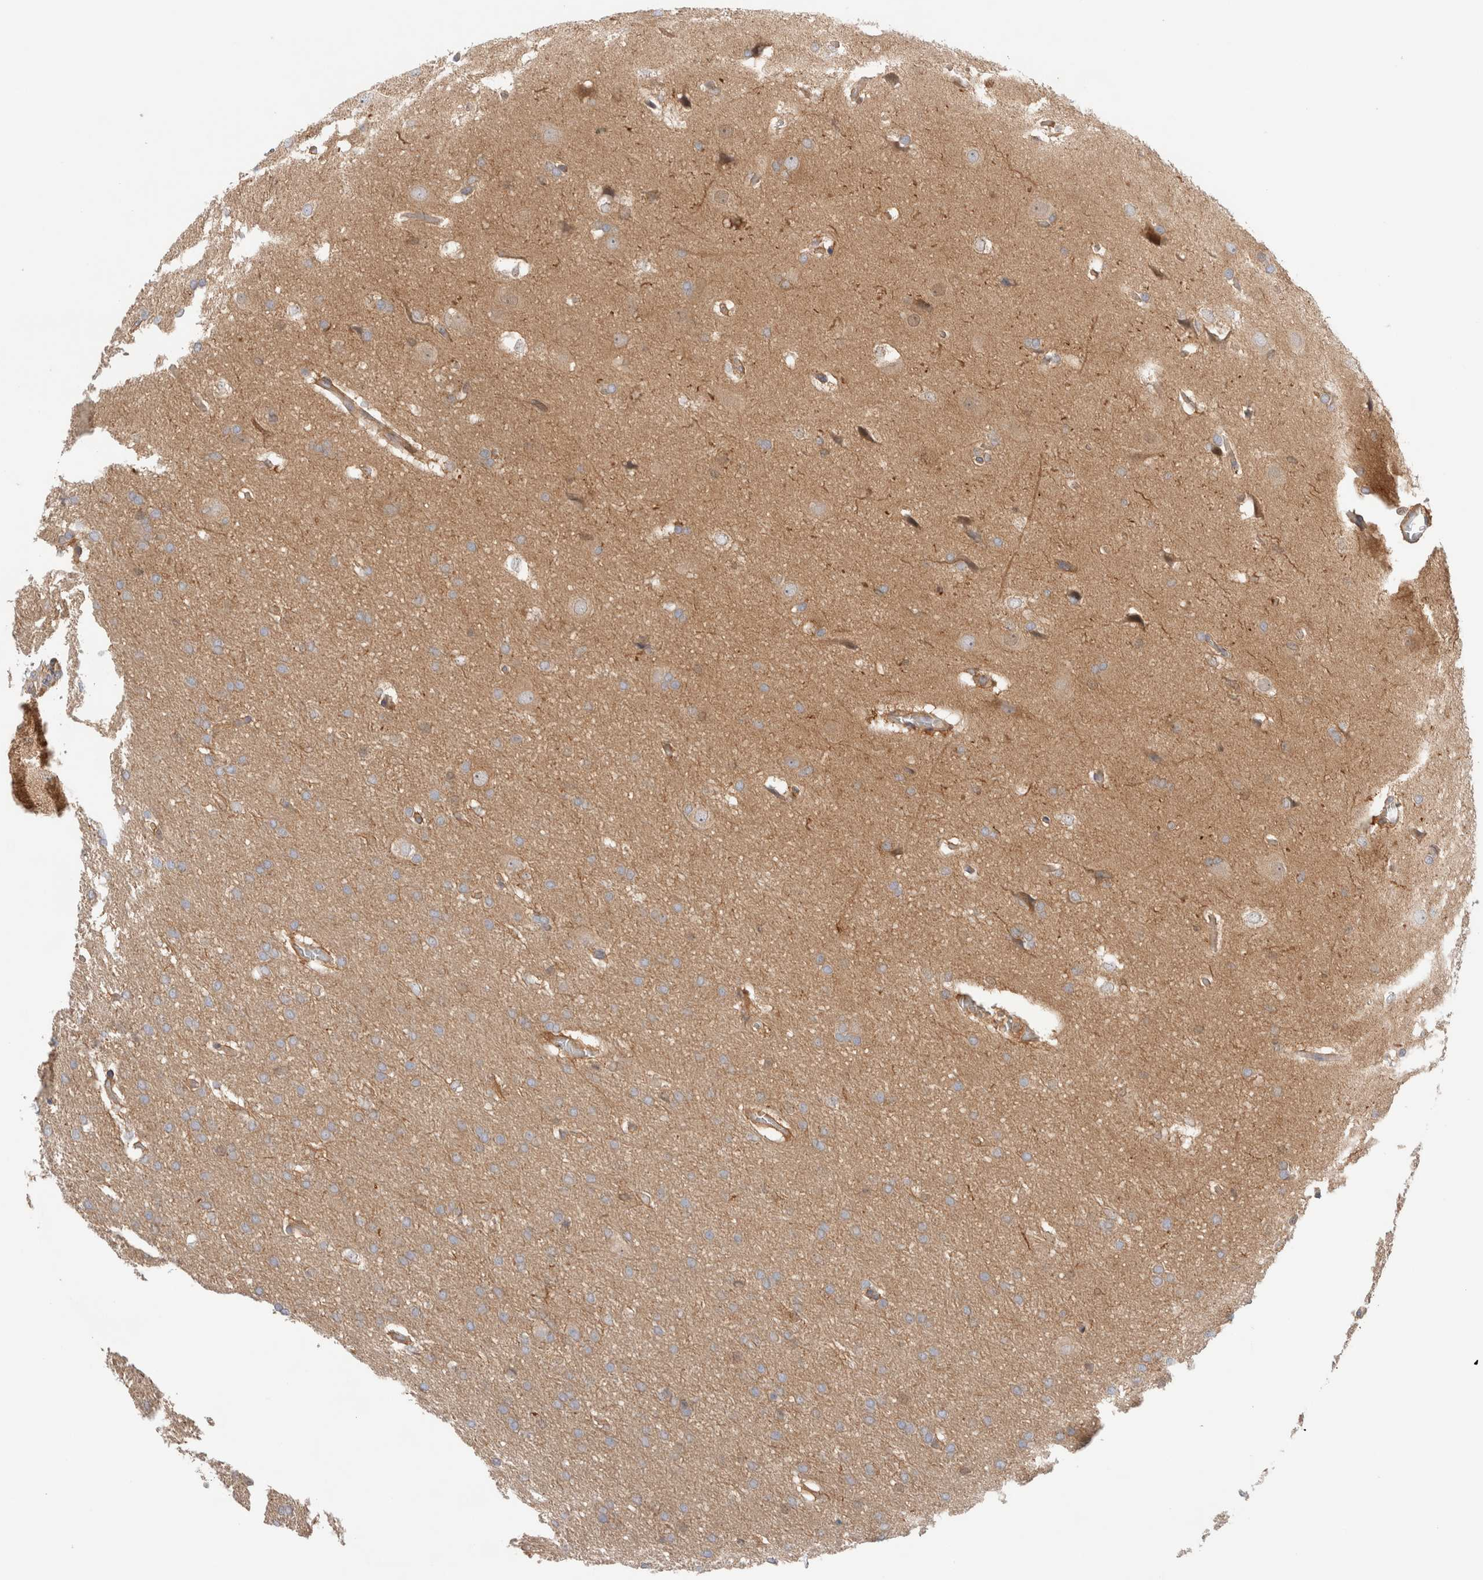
{"staining": {"intensity": "moderate", "quantity": ">75%", "location": "cytoplasmic/membranous"}, "tissue": "glioma", "cell_type": "Tumor cells", "image_type": "cancer", "snomed": [{"axis": "morphology", "description": "Glioma, malignant, Low grade"}, {"axis": "topography", "description": "Brain"}], "caption": "Glioma stained with IHC reveals moderate cytoplasmic/membranous positivity in about >75% of tumor cells. The protein is shown in brown color, while the nuclei are stained blue.", "gene": "KLHL14", "patient": {"sex": "female", "age": 37}}